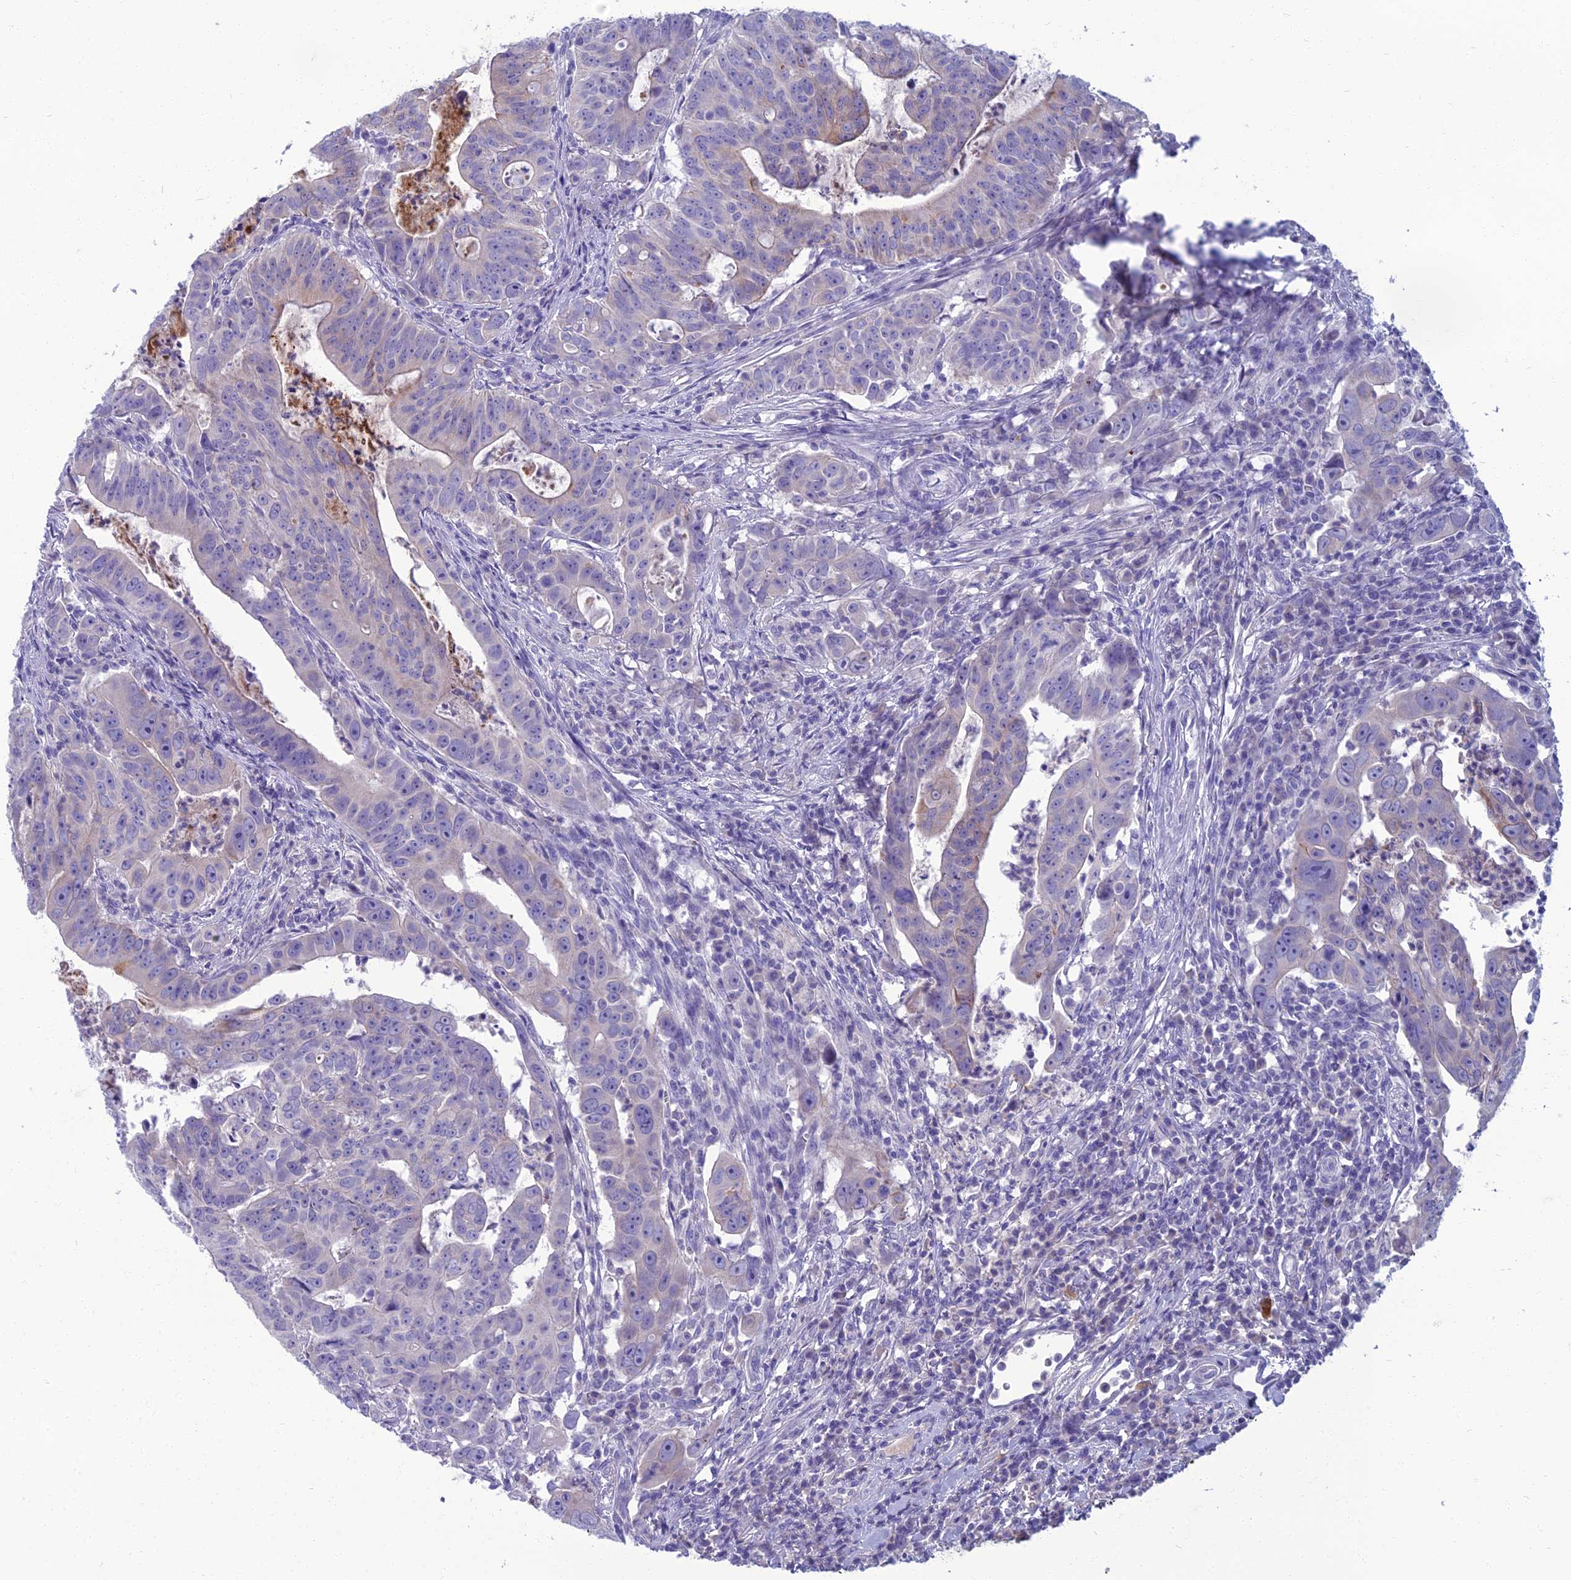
{"staining": {"intensity": "moderate", "quantity": "<25%", "location": "cytoplasmic/membranous"}, "tissue": "colorectal cancer", "cell_type": "Tumor cells", "image_type": "cancer", "snomed": [{"axis": "morphology", "description": "Adenocarcinoma, NOS"}, {"axis": "topography", "description": "Rectum"}], "caption": "DAB immunohistochemical staining of adenocarcinoma (colorectal) displays moderate cytoplasmic/membranous protein expression in about <25% of tumor cells. The staining is performed using DAB (3,3'-diaminobenzidine) brown chromogen to label protein expression. The nuclei are counter-stained blue using hematoxylin.", "gene": "SPTLC3", "patient": {"sex": "male", "age": 69}}